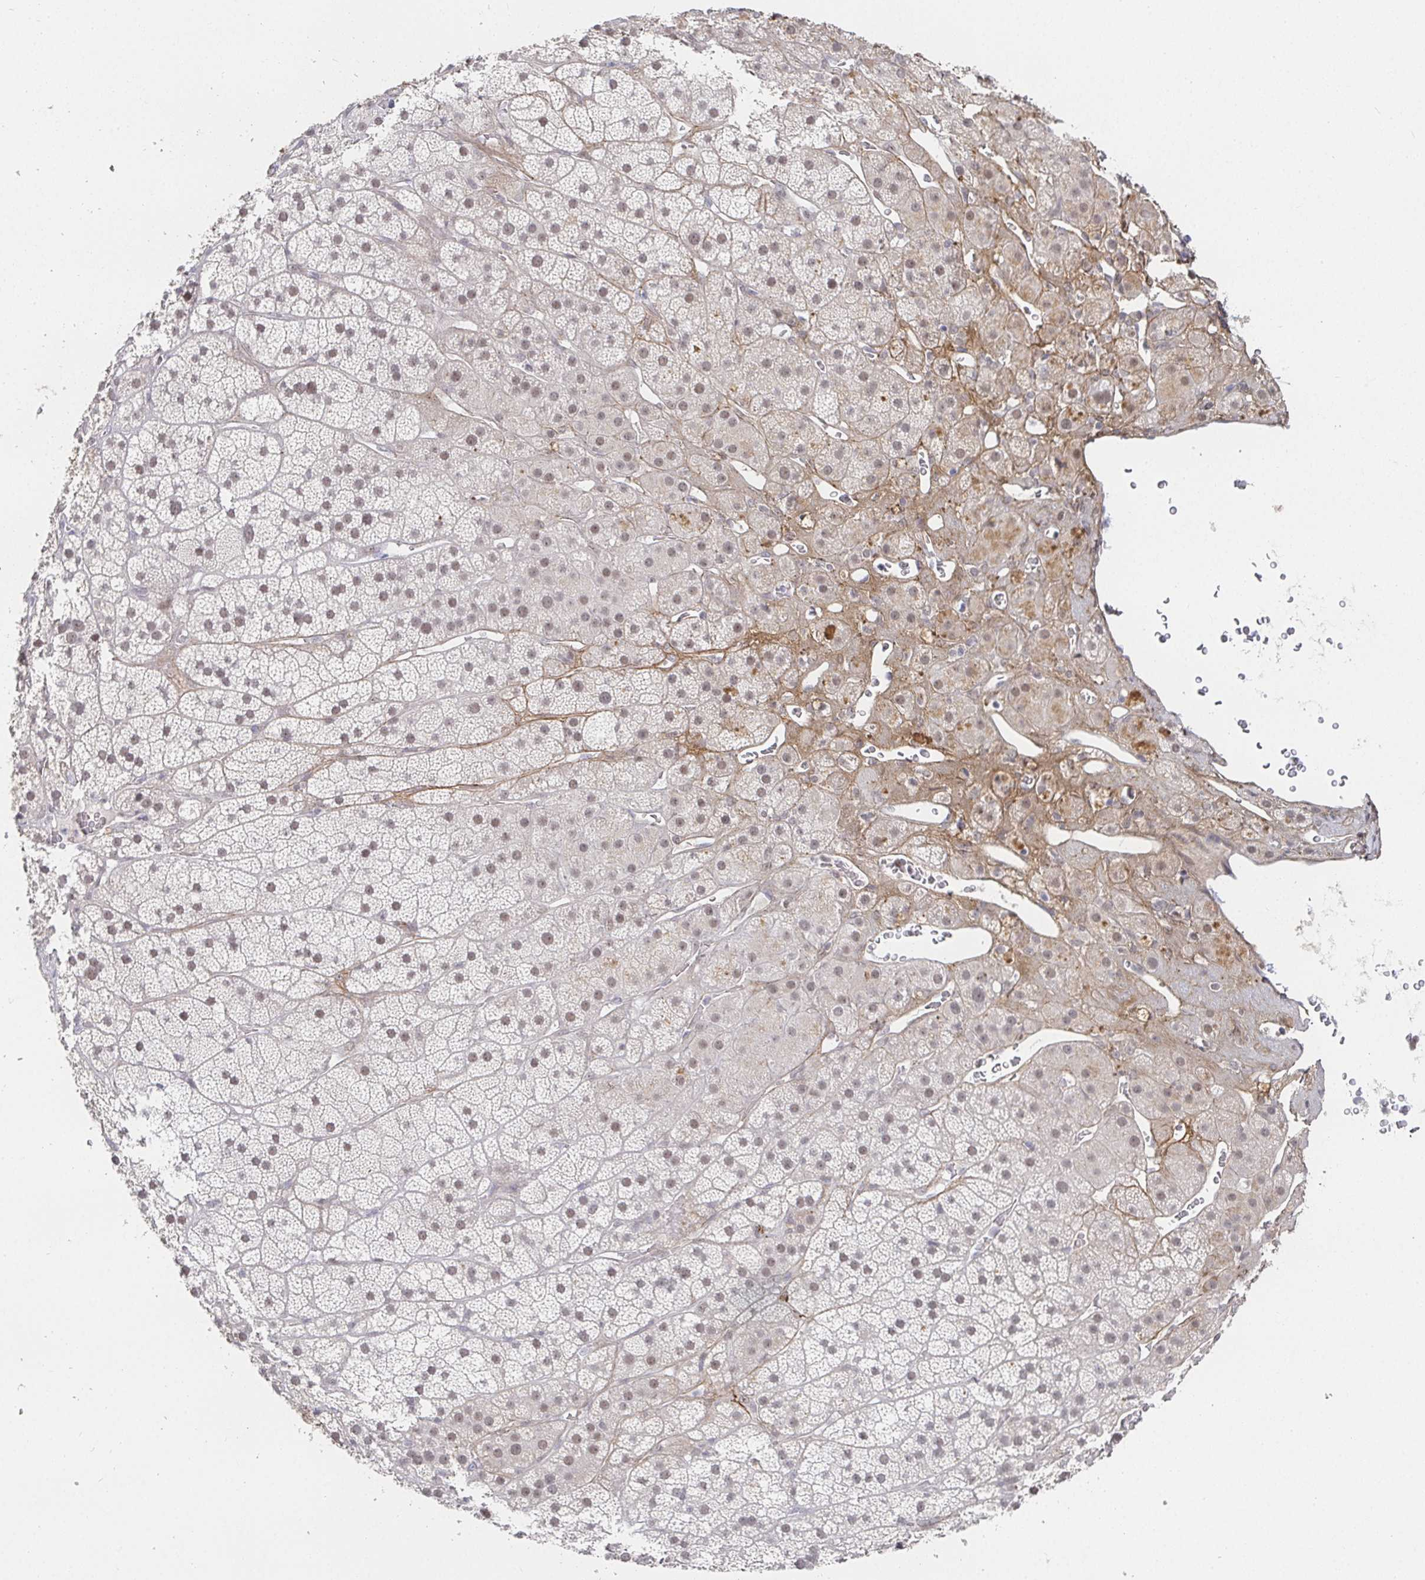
{"staining": {"intensity": "weak", "quantity": "25%-75%", "location": "cytoplasmic/membranous,nuclear"}, "tissue": "adrenal gland", "cell_type": "Glandular cells", "image_type": "normal", "snomed": [{"axis": "morphology", "description": "Normal tissue, NOS"}, {"axis": "topography", "description": "Adrenal gland"}], "caption": "A brown stain highlights weak cytoplasmic/membranous,nuclear expression of a protein in glandular cells of normal adrenal gland. (Stains: DAB in brown, nuclei in blue, Microscopy: brightfield microscopy at high magnification).", "gene": "RCOR1", "patient": {"sex": "male", "age": 57}}